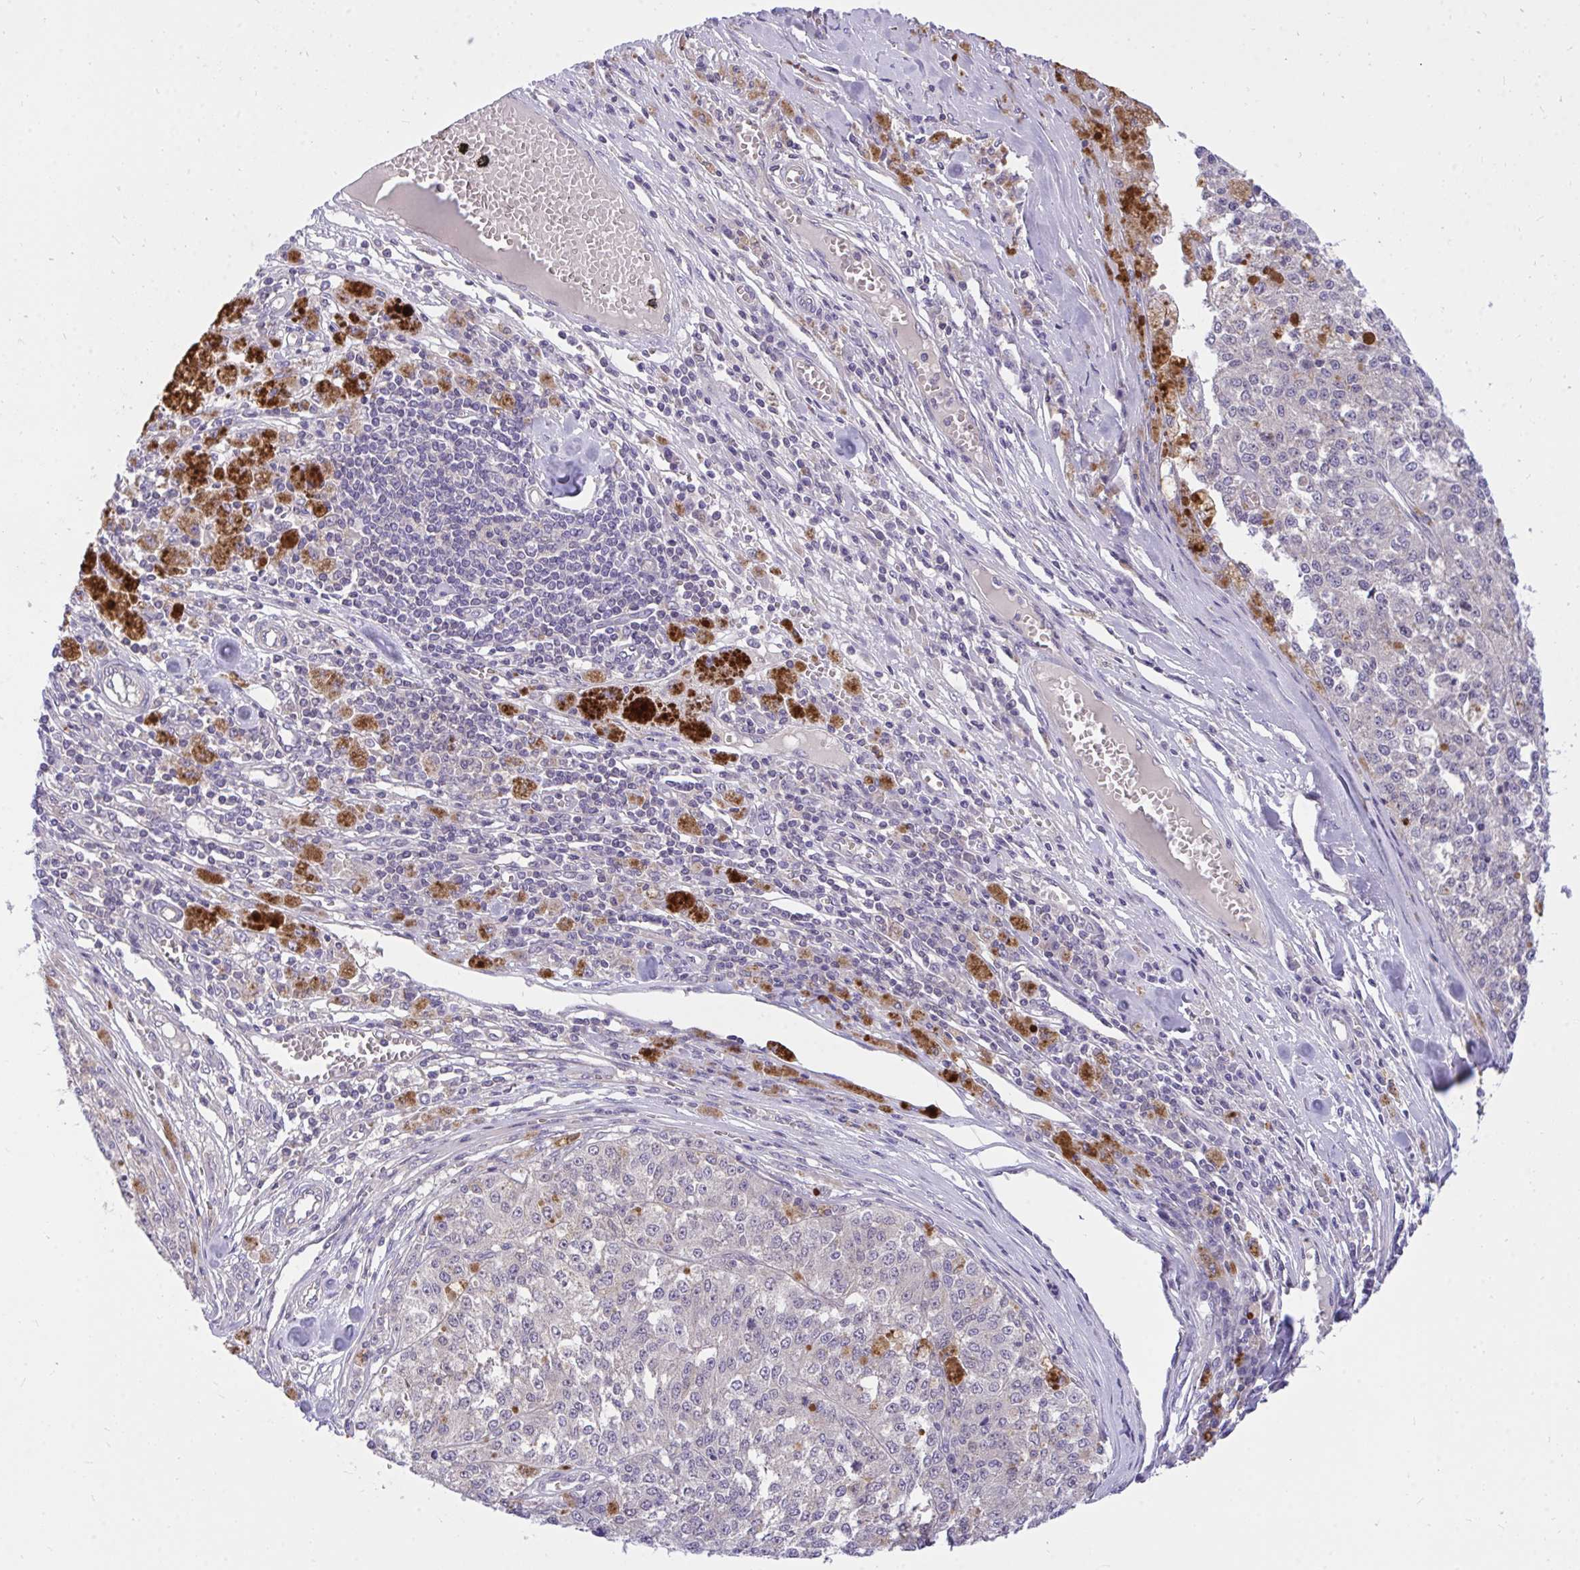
{"staining": {"intensity": "negative", "quantity": "none", "location": "none"}, "tissue": "melanoma", "cell_type": "Tumor cells", "image_type": "cancer", "snomed": [{"axis": "morphology", "description": "Malignant melanoma, Metastatic site"}, {"axis": "topography", "description": "Lymph node"}], "caption": "DAB immunohistochemical staining of malignant melanoma (metastatic site) exhibits no significant staining in tumor cells. The staining is performed using DAB (3,3'-diaminobenzidine) brown chromogen with nuclei counter-stained in using hematoxylin.", "gene": "TLN2", "patient": {"sex": "female", "age": 64}}